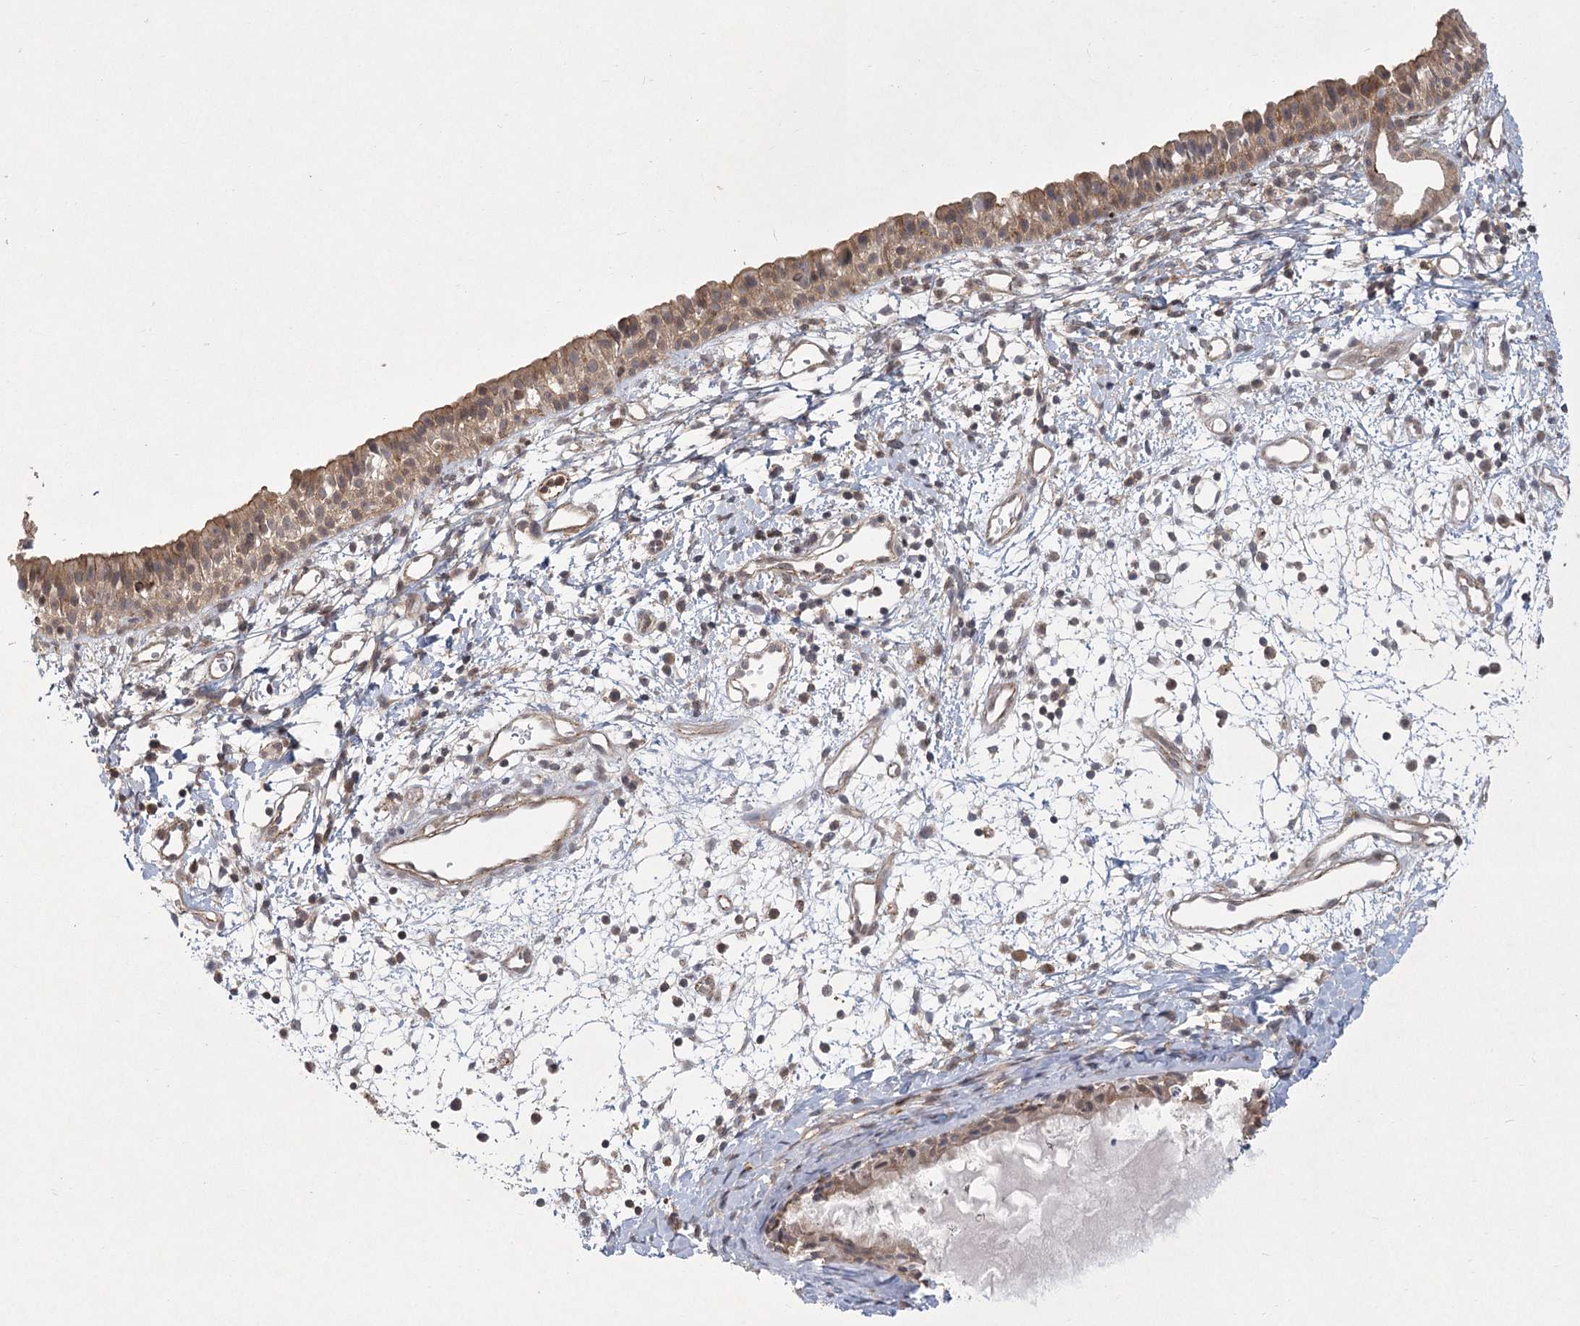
{"staining": {"intensity": "weak", "quantity": ">75%", "location": "cytoplasmic/membranous"}, "tissue": "nasopharynx", "cell_type": "Respiratory epithelial cells", "image_type": "normal", "snomed": [{"axis": "morphology", "description": "Normal tissue, NOS"}, {"axis": "topography", "description": "Nasopharynx"}], "caption": "Human nasopharynx stained with a brown dye displays weak cytoplasmic/membranous positive staining in about >75% of respiratory epithelial cells.", "gene": "MEPE", "patient": {"sex": "male", "age": 22}}